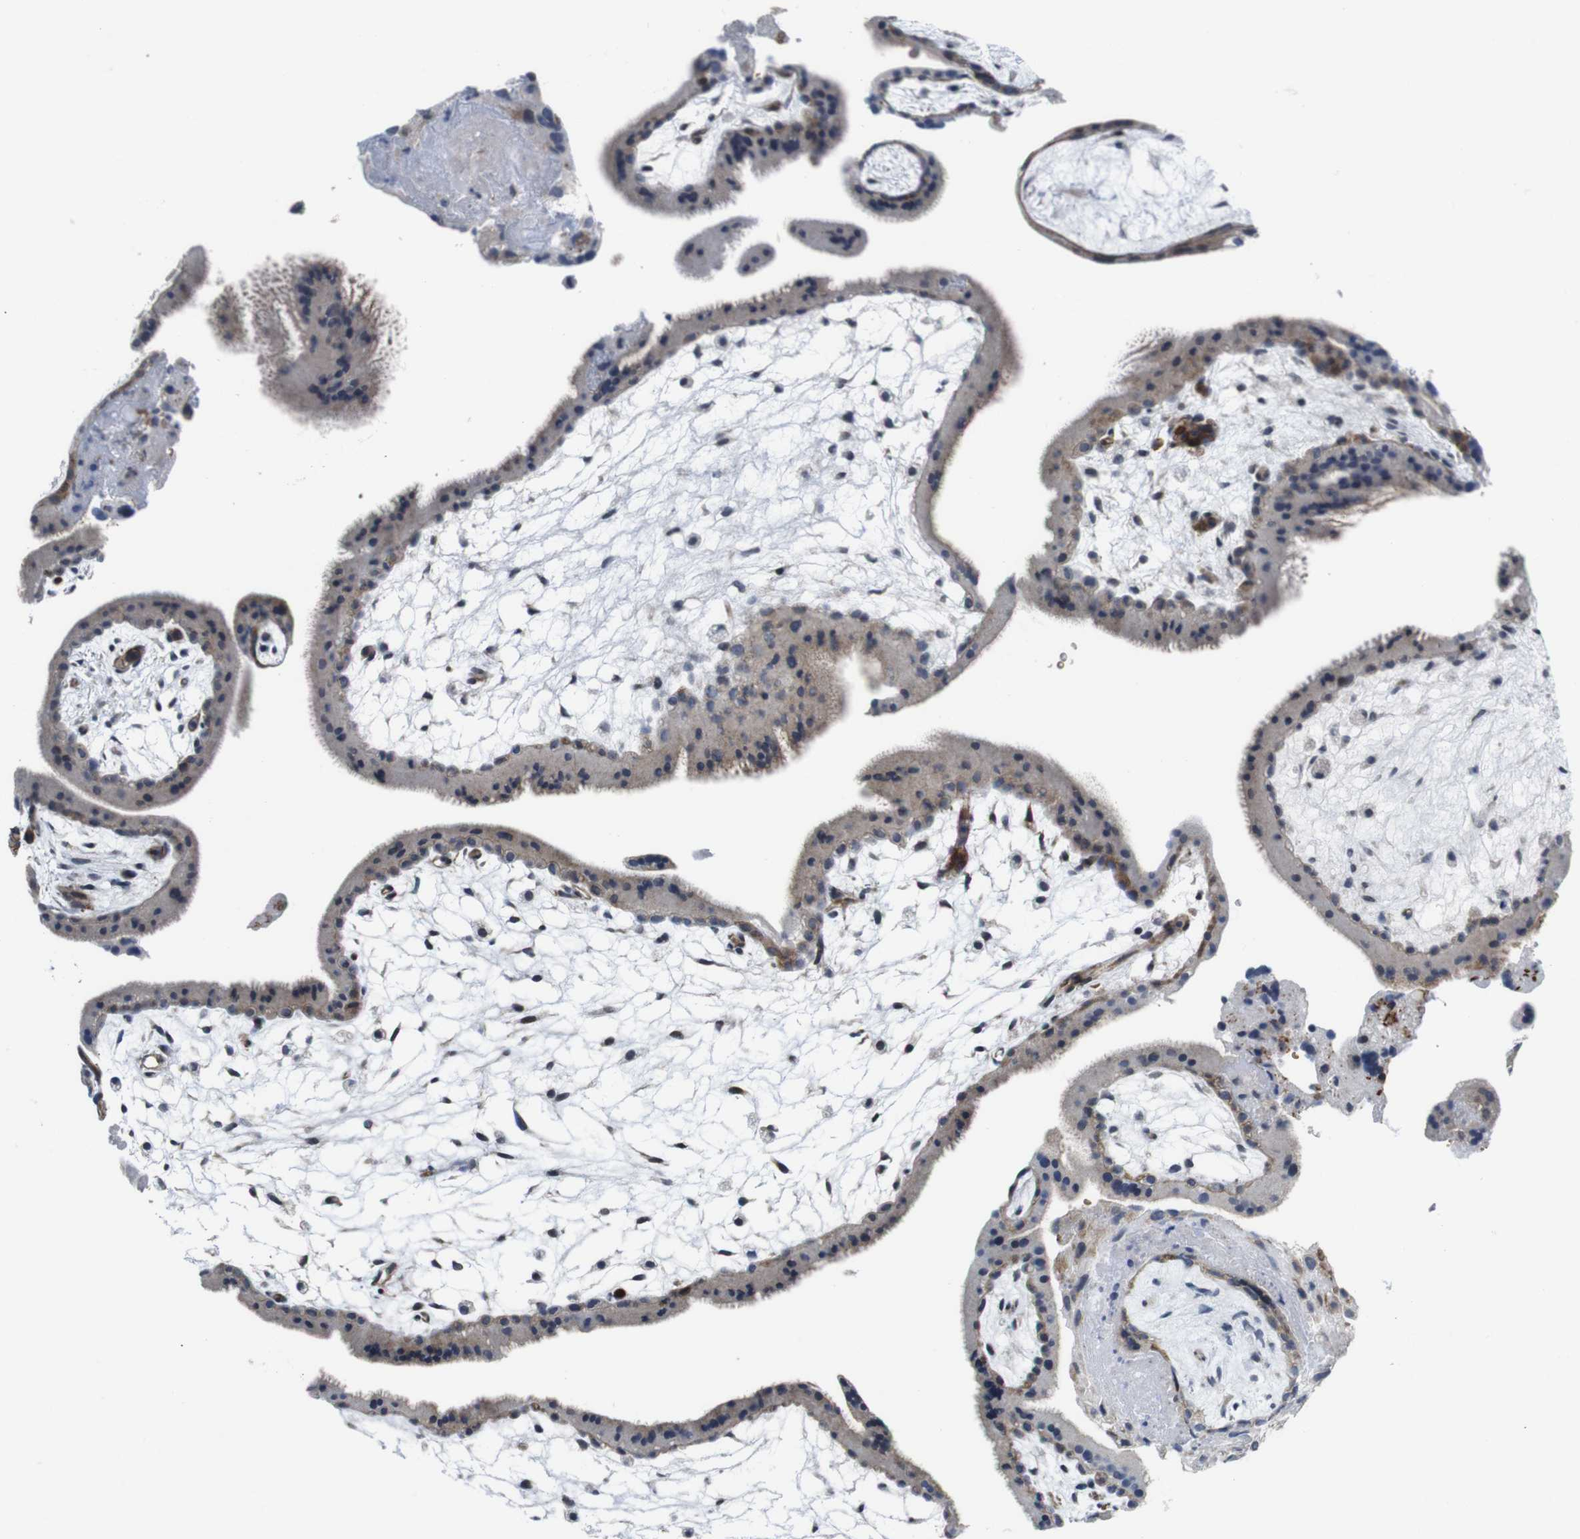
{"staining": {"intensity": "weak", "quantity": "25%-75%", "location": "cytoplasmic/membranous"}, "tissue": "placenta", "cell_type": "Trophoblastic cells", "image_type": "normal", "snomed": [{"axis": "morphology", "description": "Normal tissue, NOS"}, {"axis": "topography", "description": "Placenta"}], "caption": "Weak cytoplasmic/membranous positivity is seen in about 25%-75% of trophoblastic cells in normal placenta. The staining is performed using DAB brown chromogen to label protein expression. The nuclei are counter-stained blue using hematoxylin.", "gene": "SOCS3", "patient": {"sex": "female", "age": 19}}